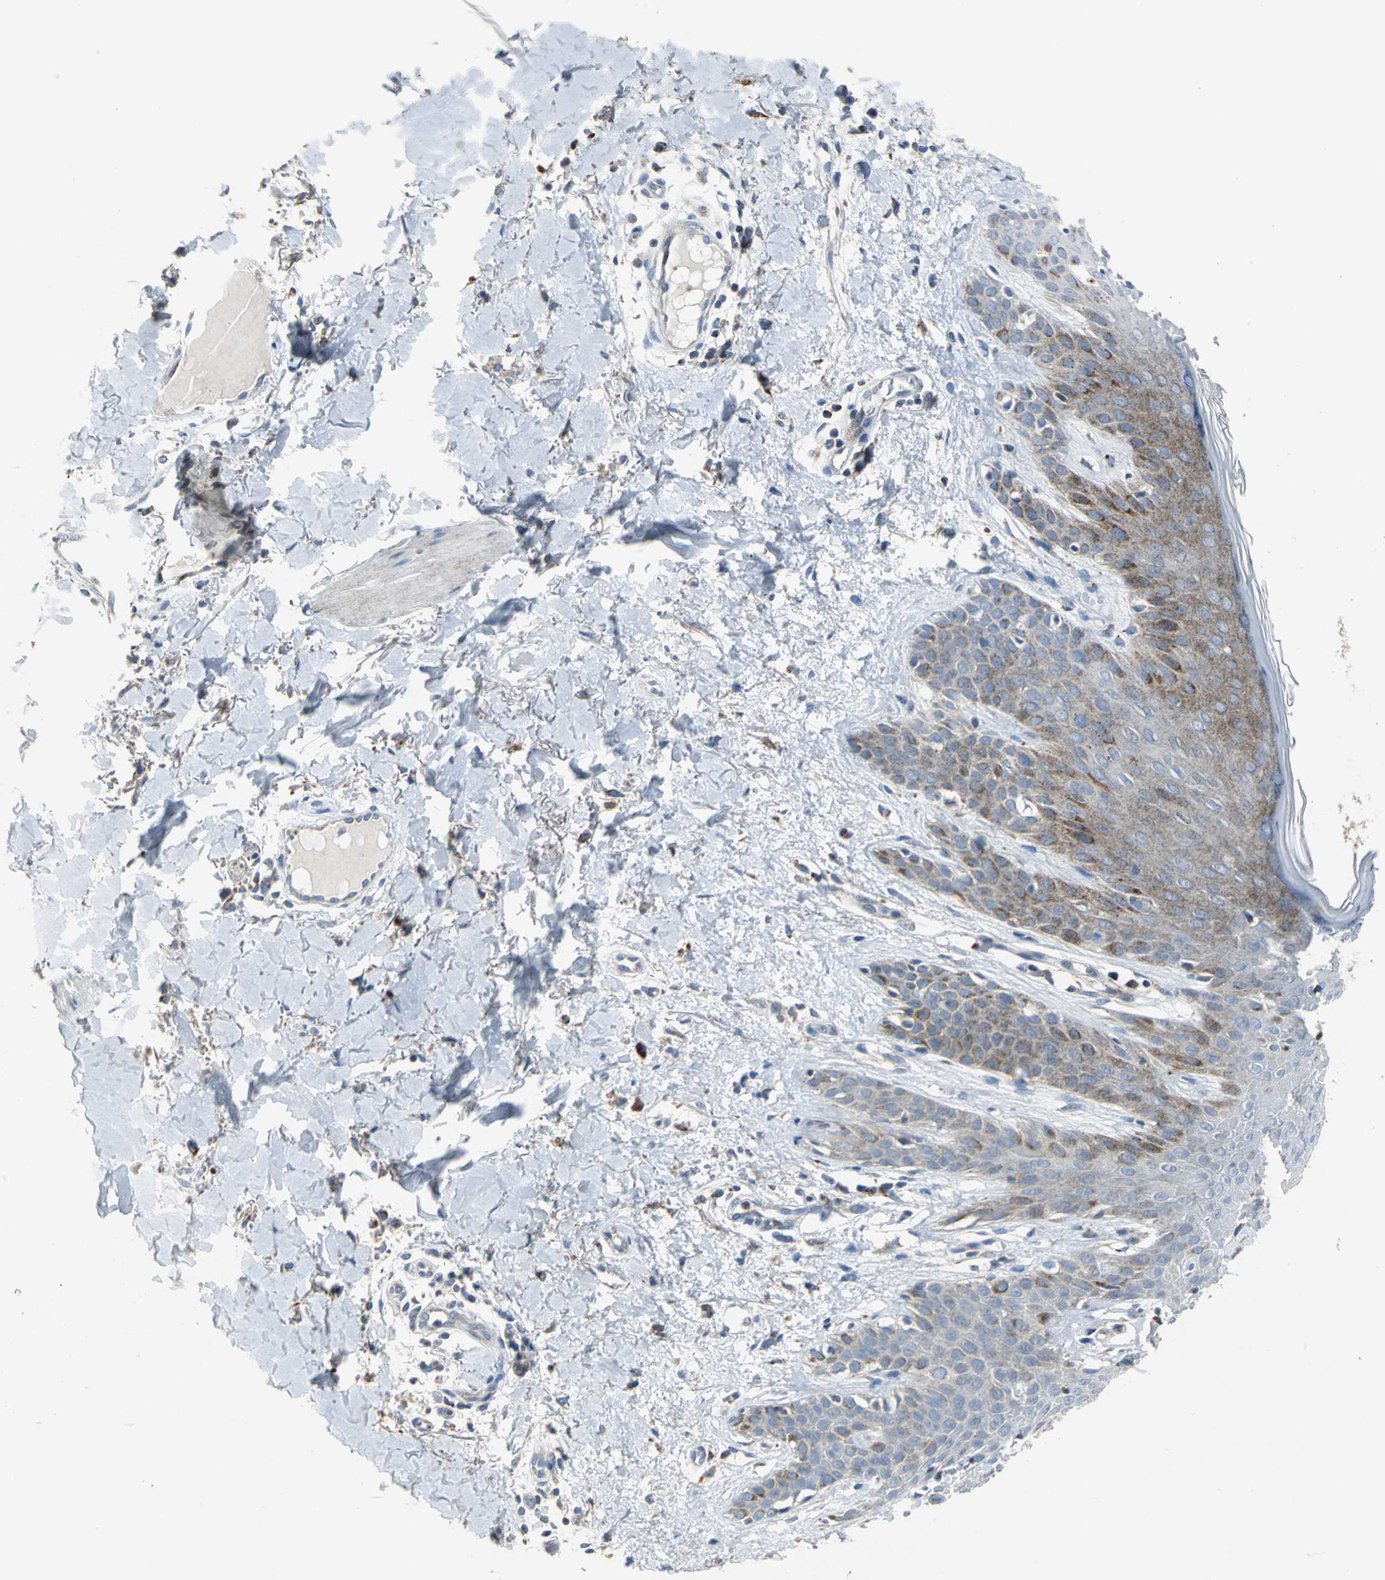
{"staining": {"intensity": "moderate", "quantity": ">75%", "location": "cytoplasmic/membranous"}, "tissue": "skin cancer", "cell_type": "Tumor cells", "image_type": "cancer", "snomed": [{"axis": "morphology", "description": "Basal cell carcinoma"}, {"axis": "topography", "description": "Skin"}], "caption": "Moderate cytoplasmic/membranous expression is identified in approximately >75% of tumor cells in skin basal cell carcinoma.", "gene": "SPPL2B", "patient": {"sex": "male", "age": 67}}